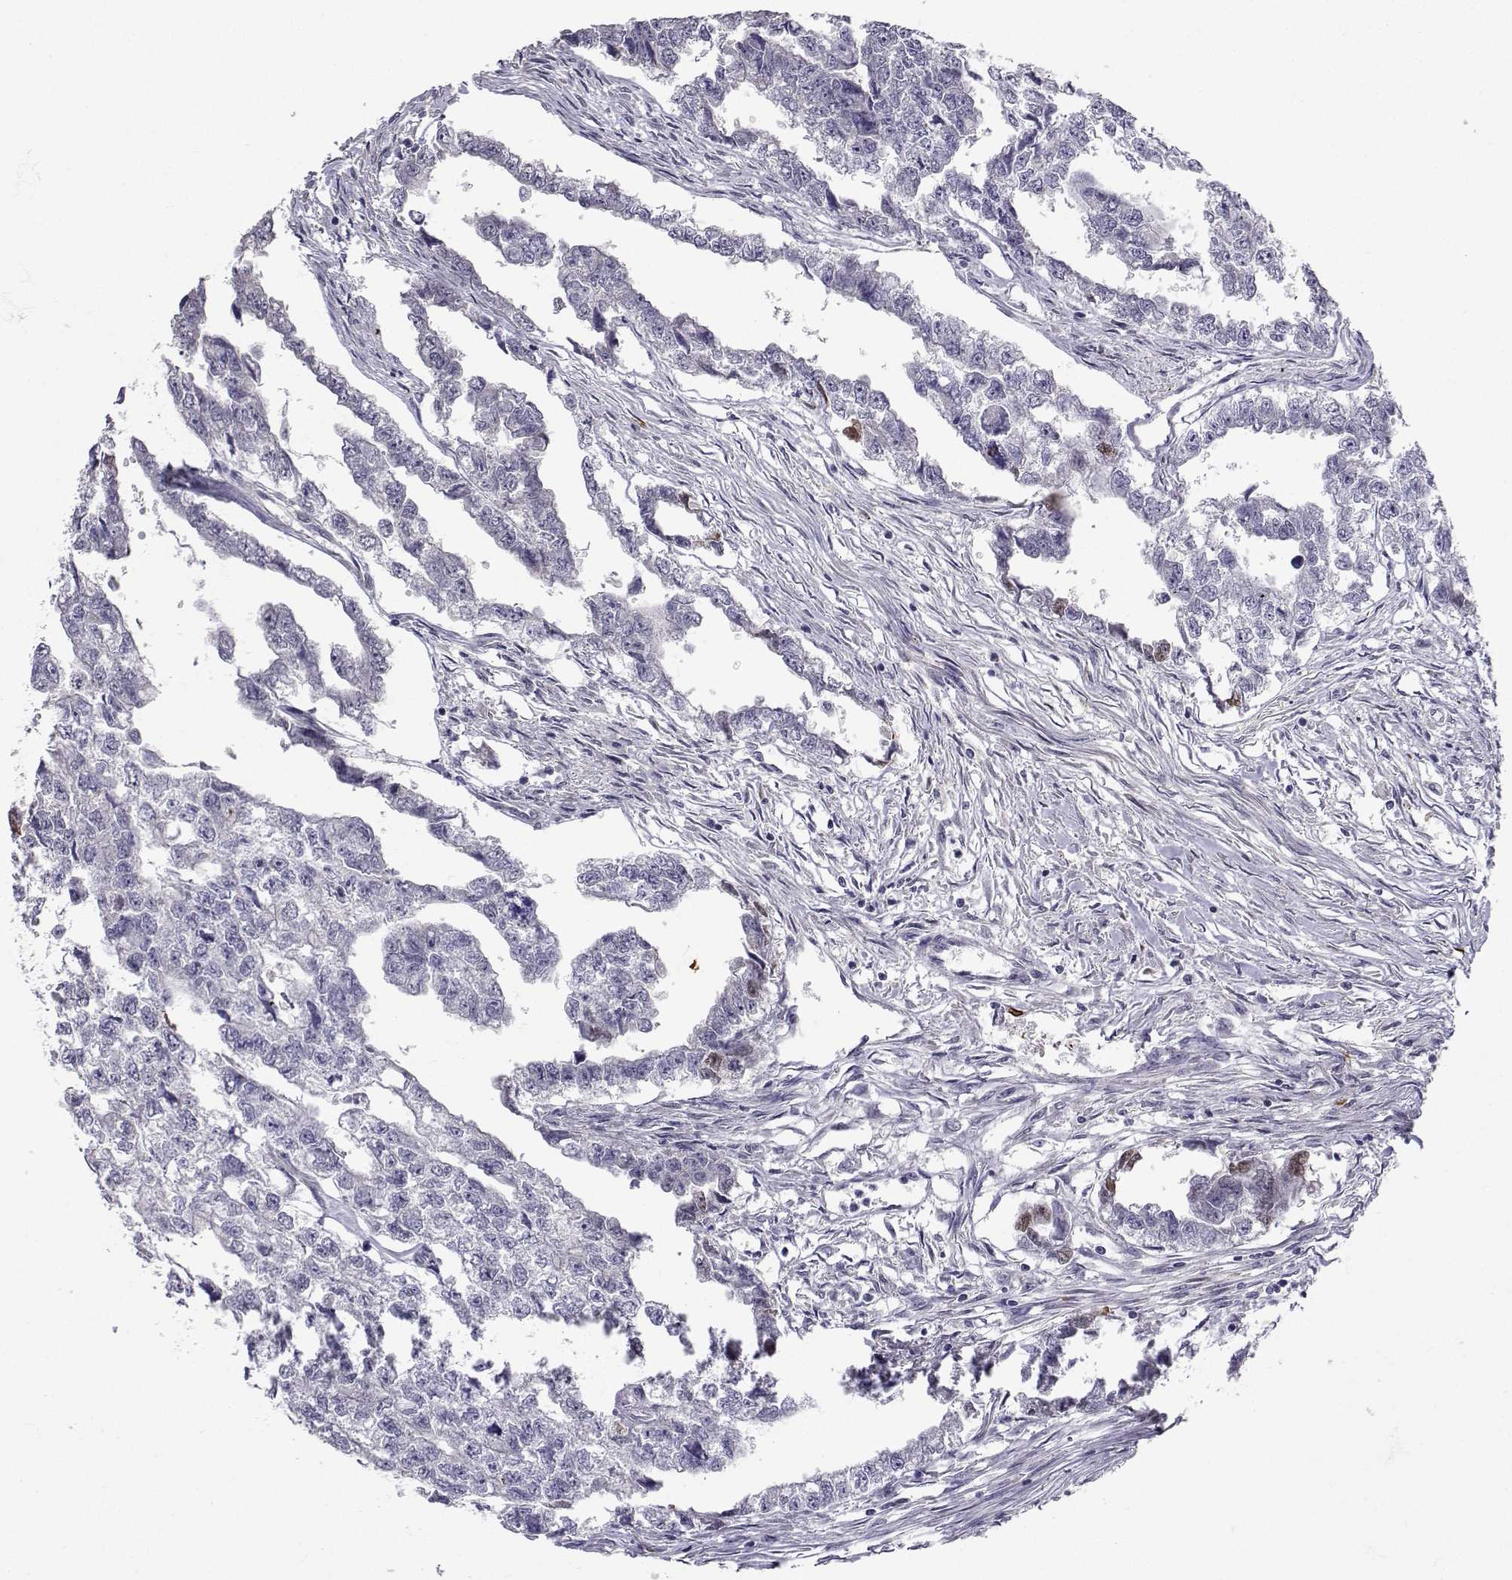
{"staining": {"intensity": "negative", "quantity": "none", "location": "none"}, "tissue": "testis cancer", "cell_type": "Tumor cells", "image_type": "cancer", "snomed": [{"axis": "morphology", "description": "Carcinoma, Embryonal, NOS"}, {"axis": "morphology", "description": "Teratoma, malignant, NOS"}, {"axis": "topography", "description": "Testis"}], "caption": "This is an immunohistochemistry (IHC) histopathology image of testis cancer (malignant teratoma). There is no expression in tumor cells.", "gene": "SLC6A3", "patient": {"sex": "male", "age": 44}}